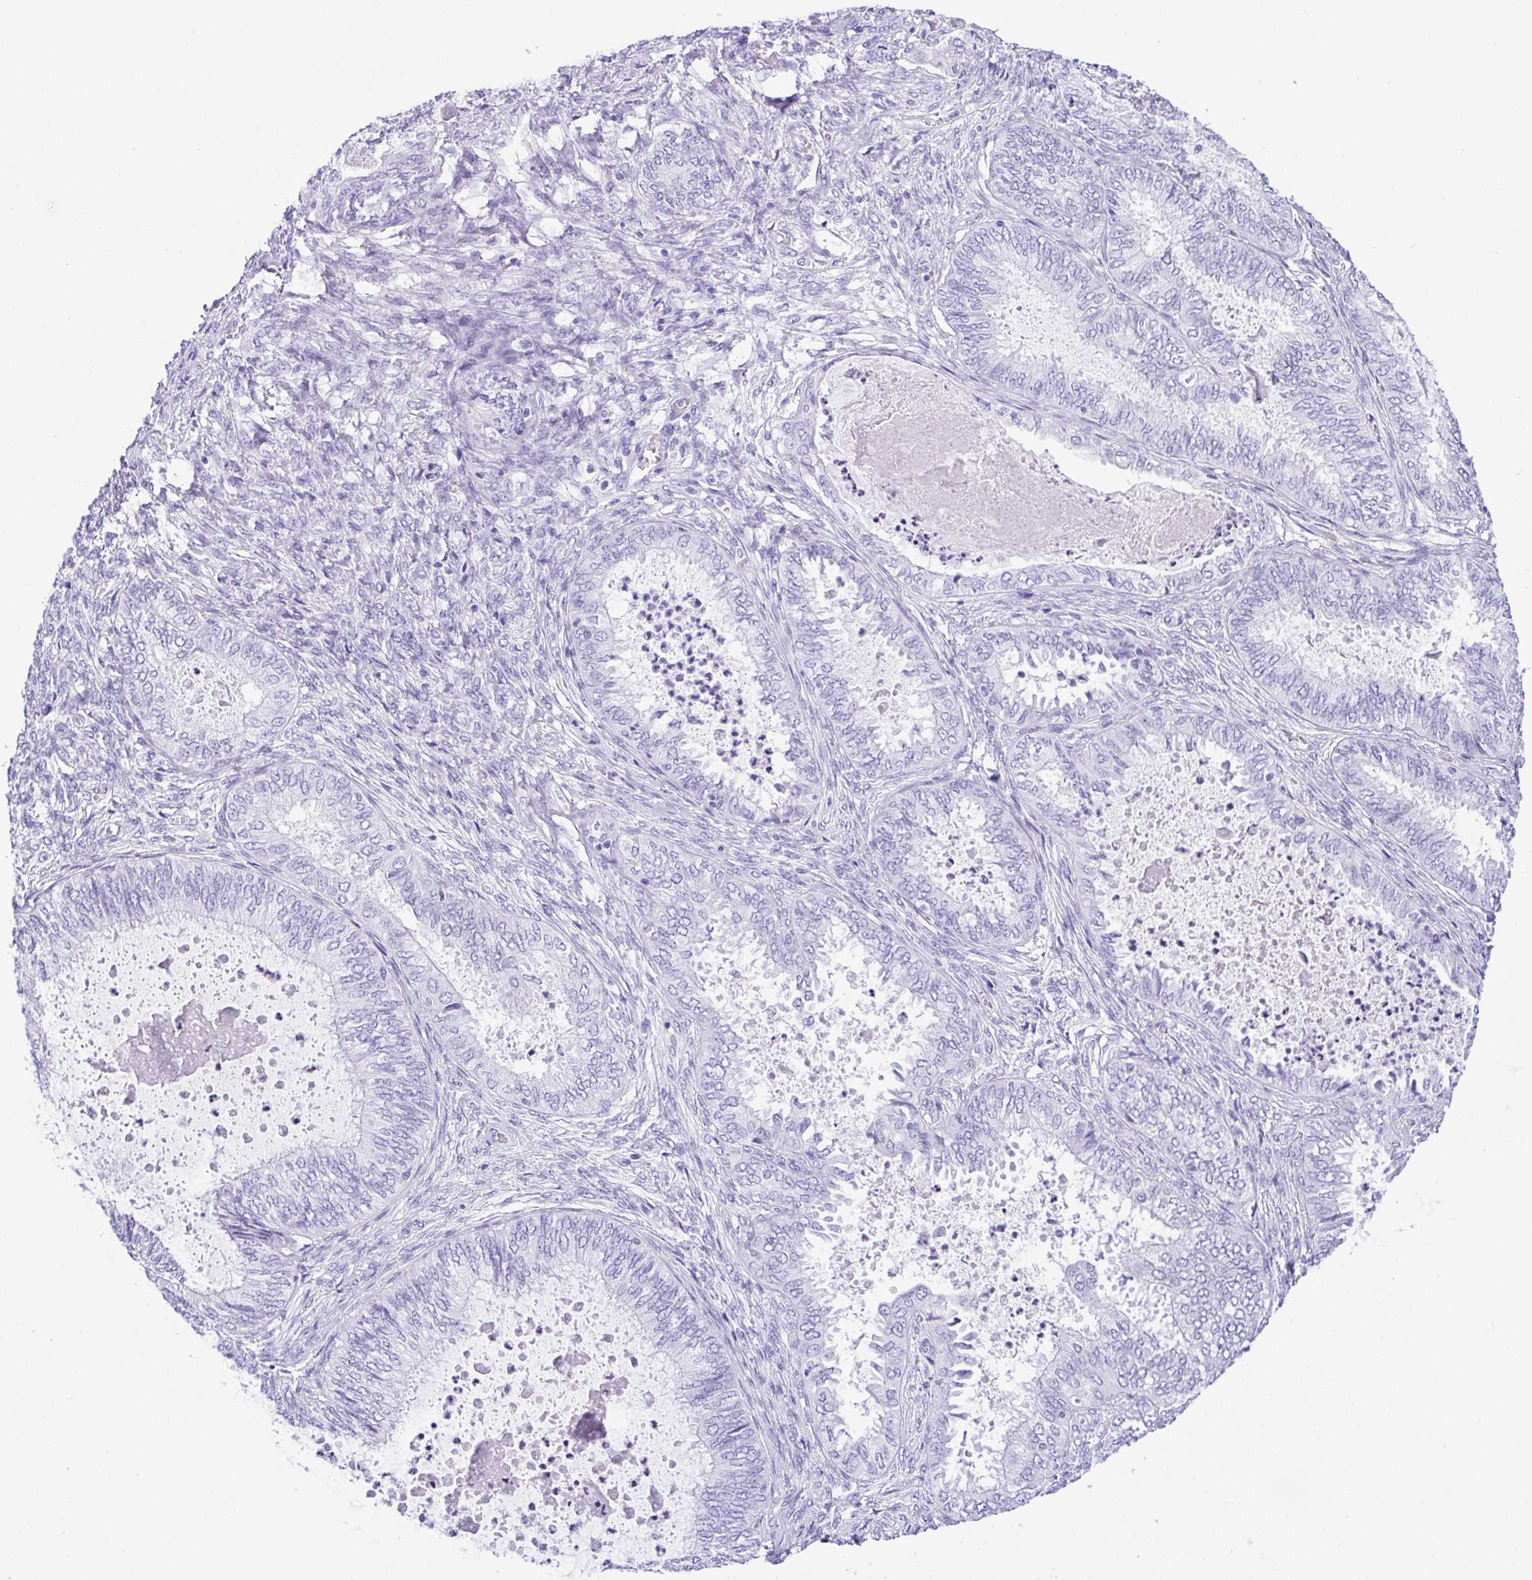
{"staining": {"intensity": "negative", "quantity": "none", "location": "none"}, "tissue": "ovarian cancer", "cell_type": "Tumor cells", "image_type": "cancer", "snomed": [{"axis": "morphology", "description": "Carcinoma, endometroid"}, {"axis": "topography", "description": "Ovary"}], "caption": "Image shows no significant protein positivity in tumor cells of ovarian endometroid carcinoma. (Immunohistochemistry, brightfield microscopy, high magnification).", "gene": "CPA1", "patient": {"sex": "female", "age": 70}}